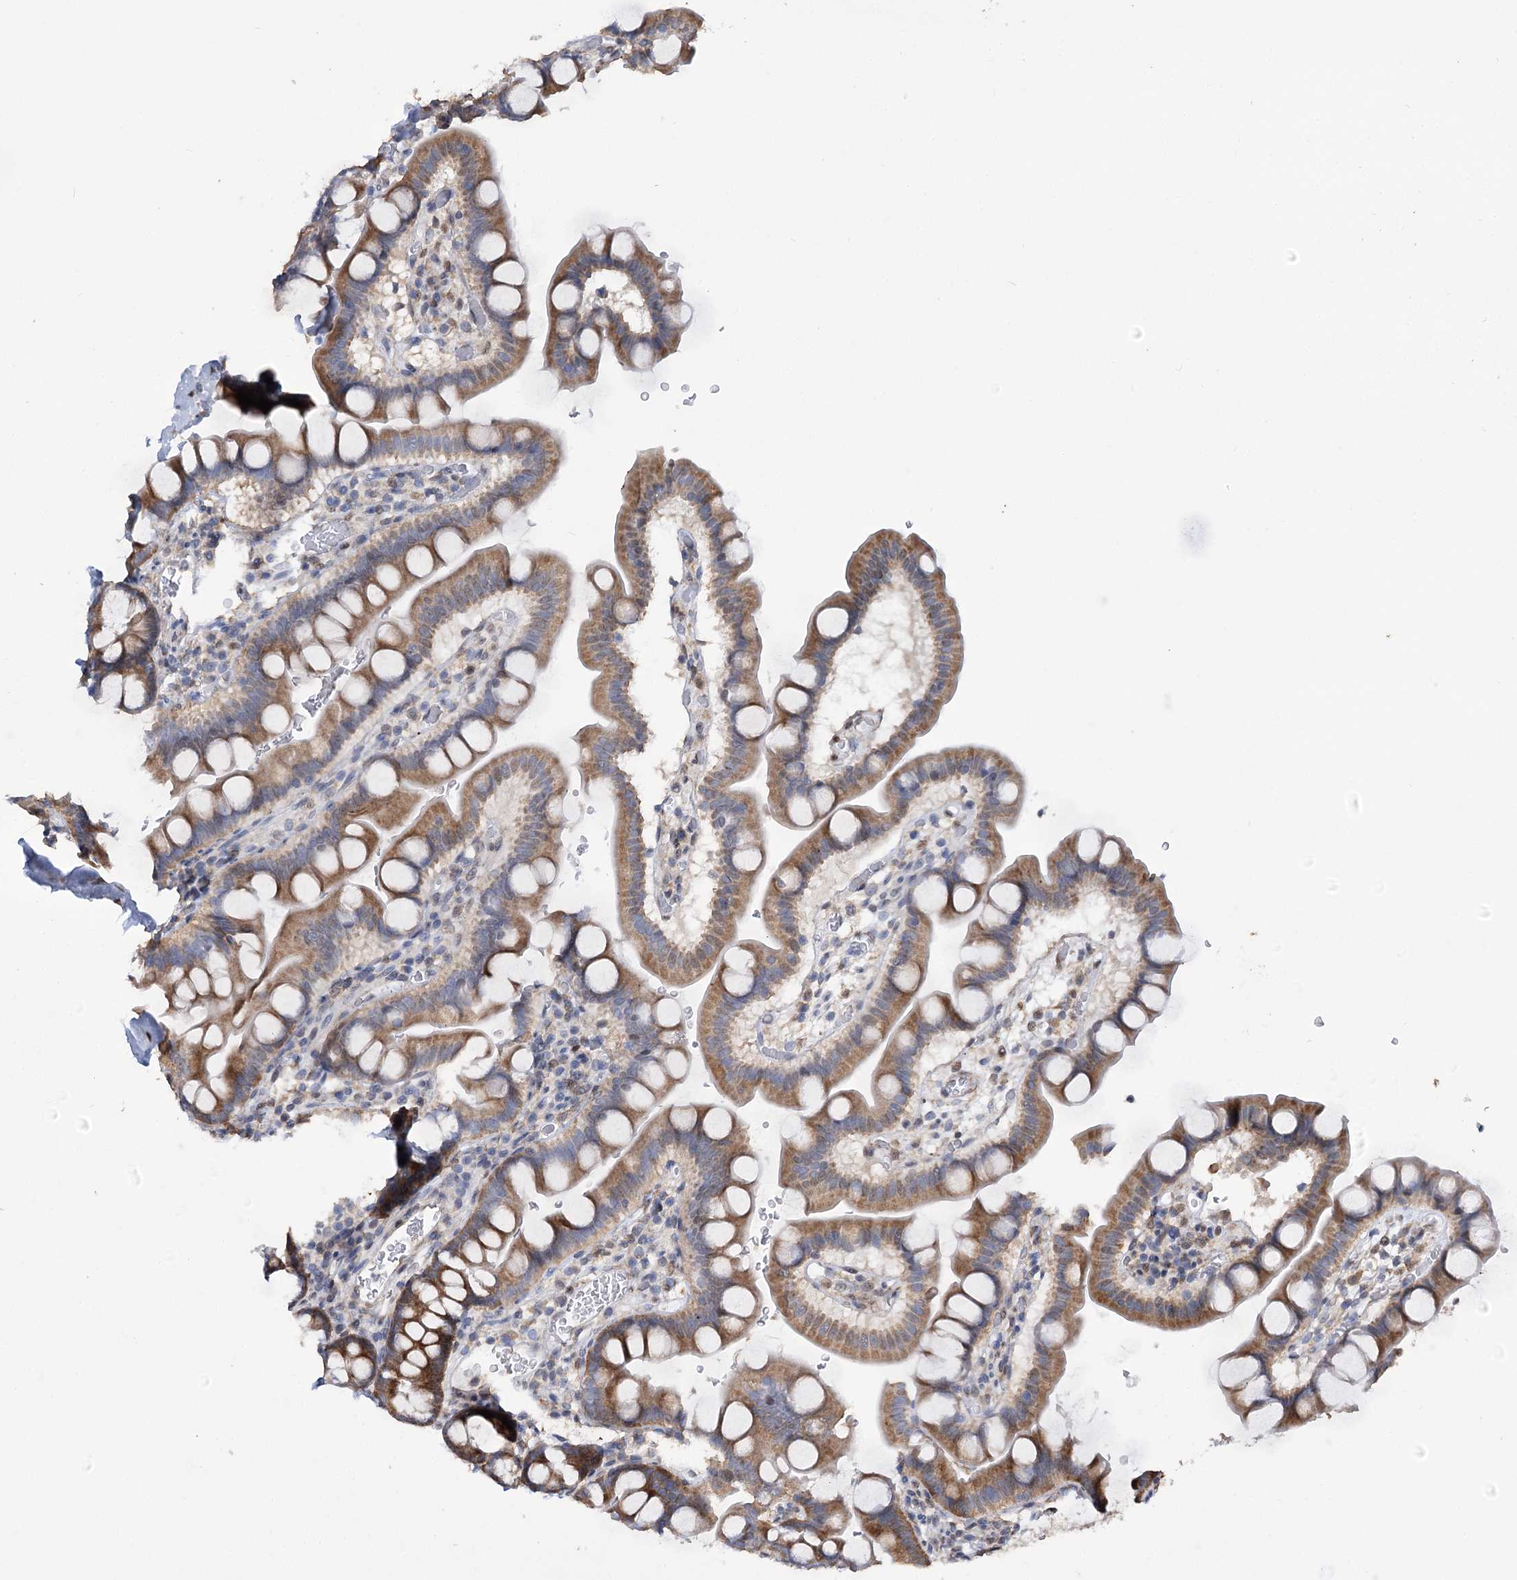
{"staining": {"intensity": "moderate", "quantity": ">75%", "location": "cytoplasmic/membranous"}, "tissue": "small intestine", "cell_type": "Glandular cells", "image_type": "normal", "snomed": [{"axis": "morphology", "description": "Normal tissue, NOS"}, {"axis": "topography", "description": "Stomach, upper"}, {"axis": "topography", "description": "Stomach, lower"}, {"axis": "topography", "description": "Small intestine"}], "caption": "DAB (3,3'-diaminobenzidine) immunohistochemical staining of benign human small intestine demonstrates moderate cytoplasmic/membranous protein staining in about >75% of glandular cells.", "gene": "NFU1", "patient": {"sex": "male", "age": 68}}